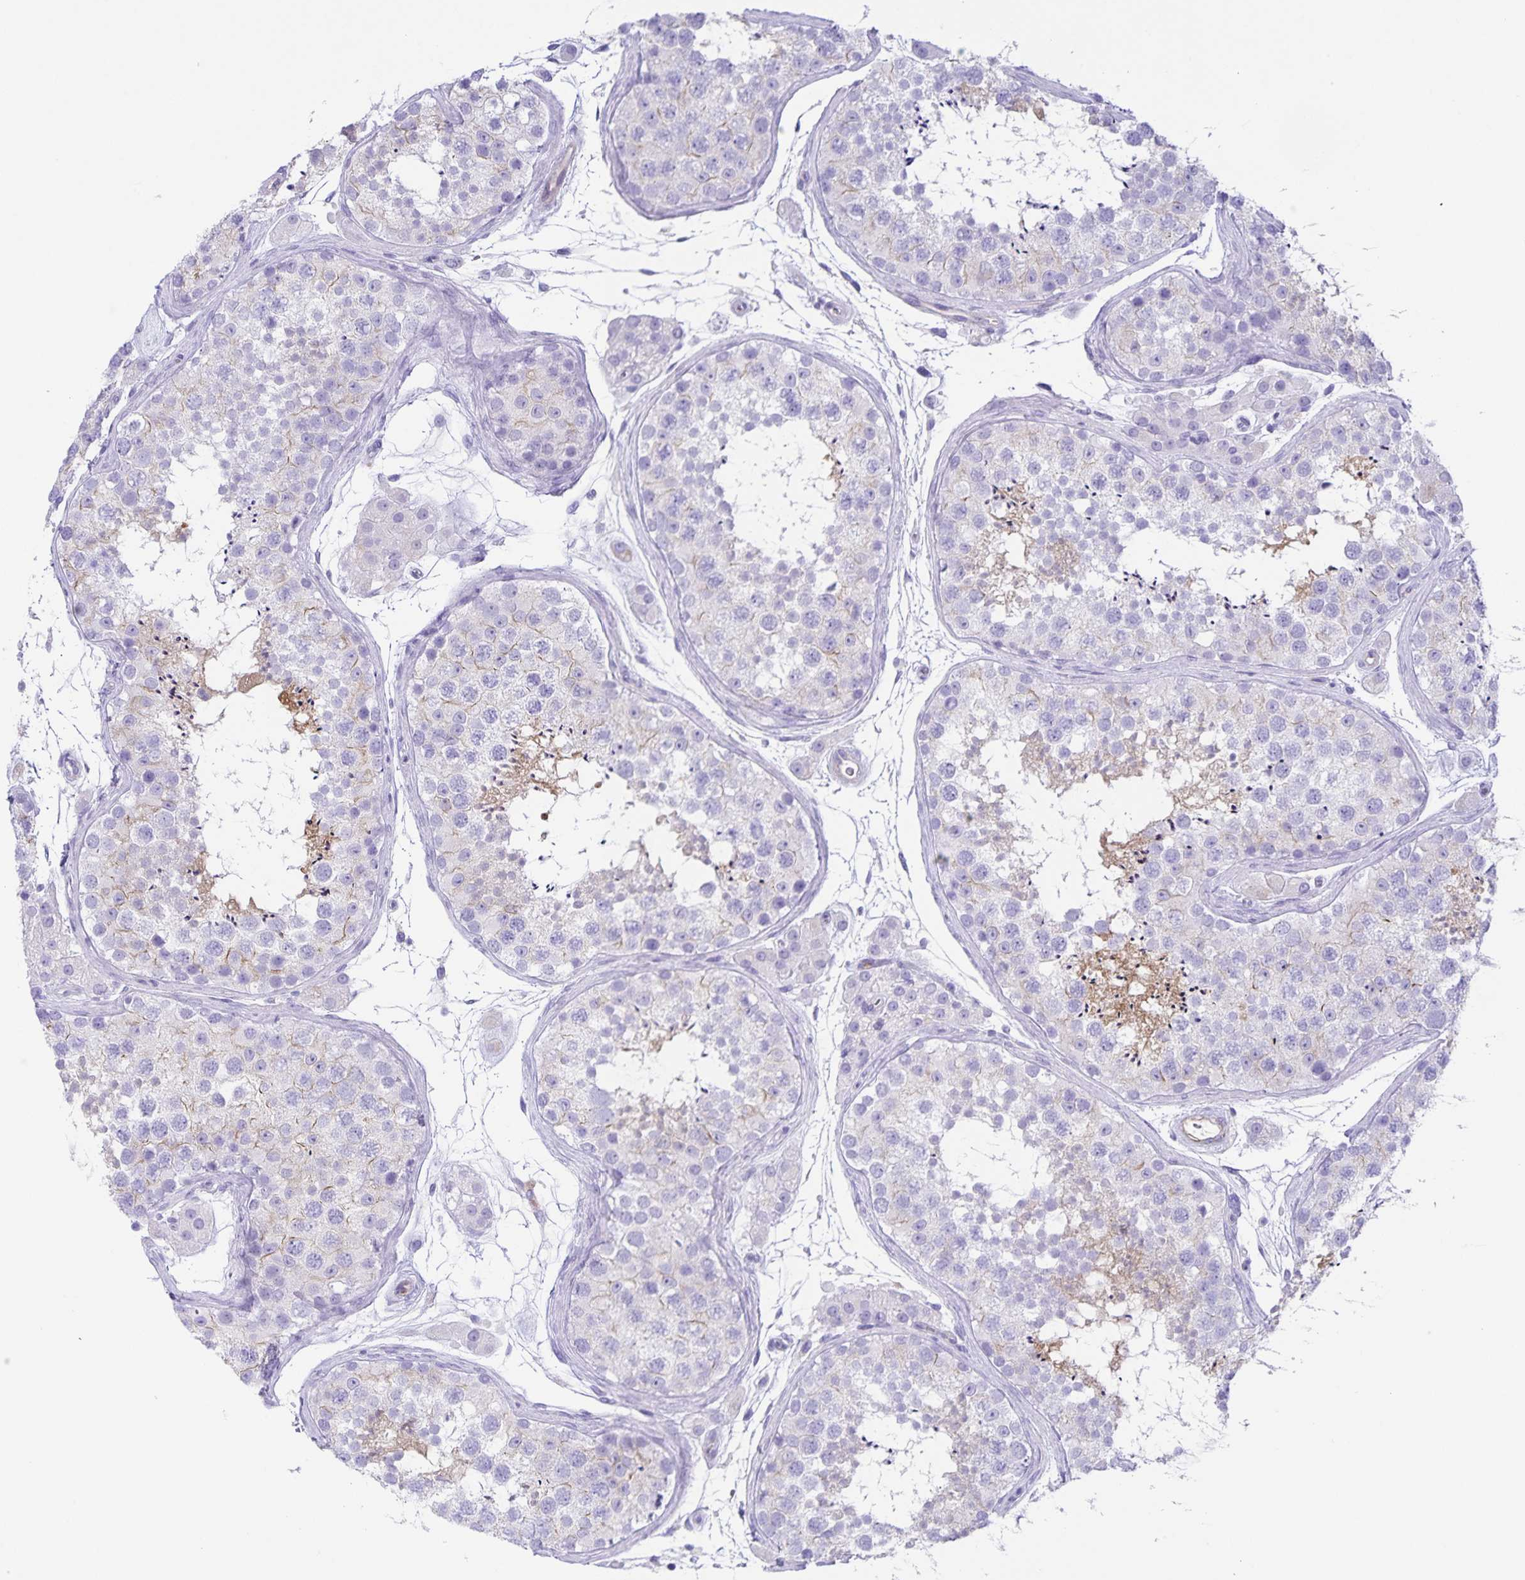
{"staining": {"intensity": "moderate", "quantity": "<25%", "location": "cytoplasmic/membranous"}, "tissue": "testis", "cell_type": "Cells in seminiferous ducts", "image_type": "normal", "snomed": [{"axis": "morphology", "description": "Normal tissue, NOS"}, {"axis": "topography", "description": "Testis"}], "caption": "An immunohistochemistry photomicrograph of unremarkable tissue is shown. Protein staining in brown highlights moderate cytoplasmic/membranous positivity in testis within cells in seminiferous ducts.", "gene": "UBQLN3", "patient": {"sex": "male", "age": 41}}